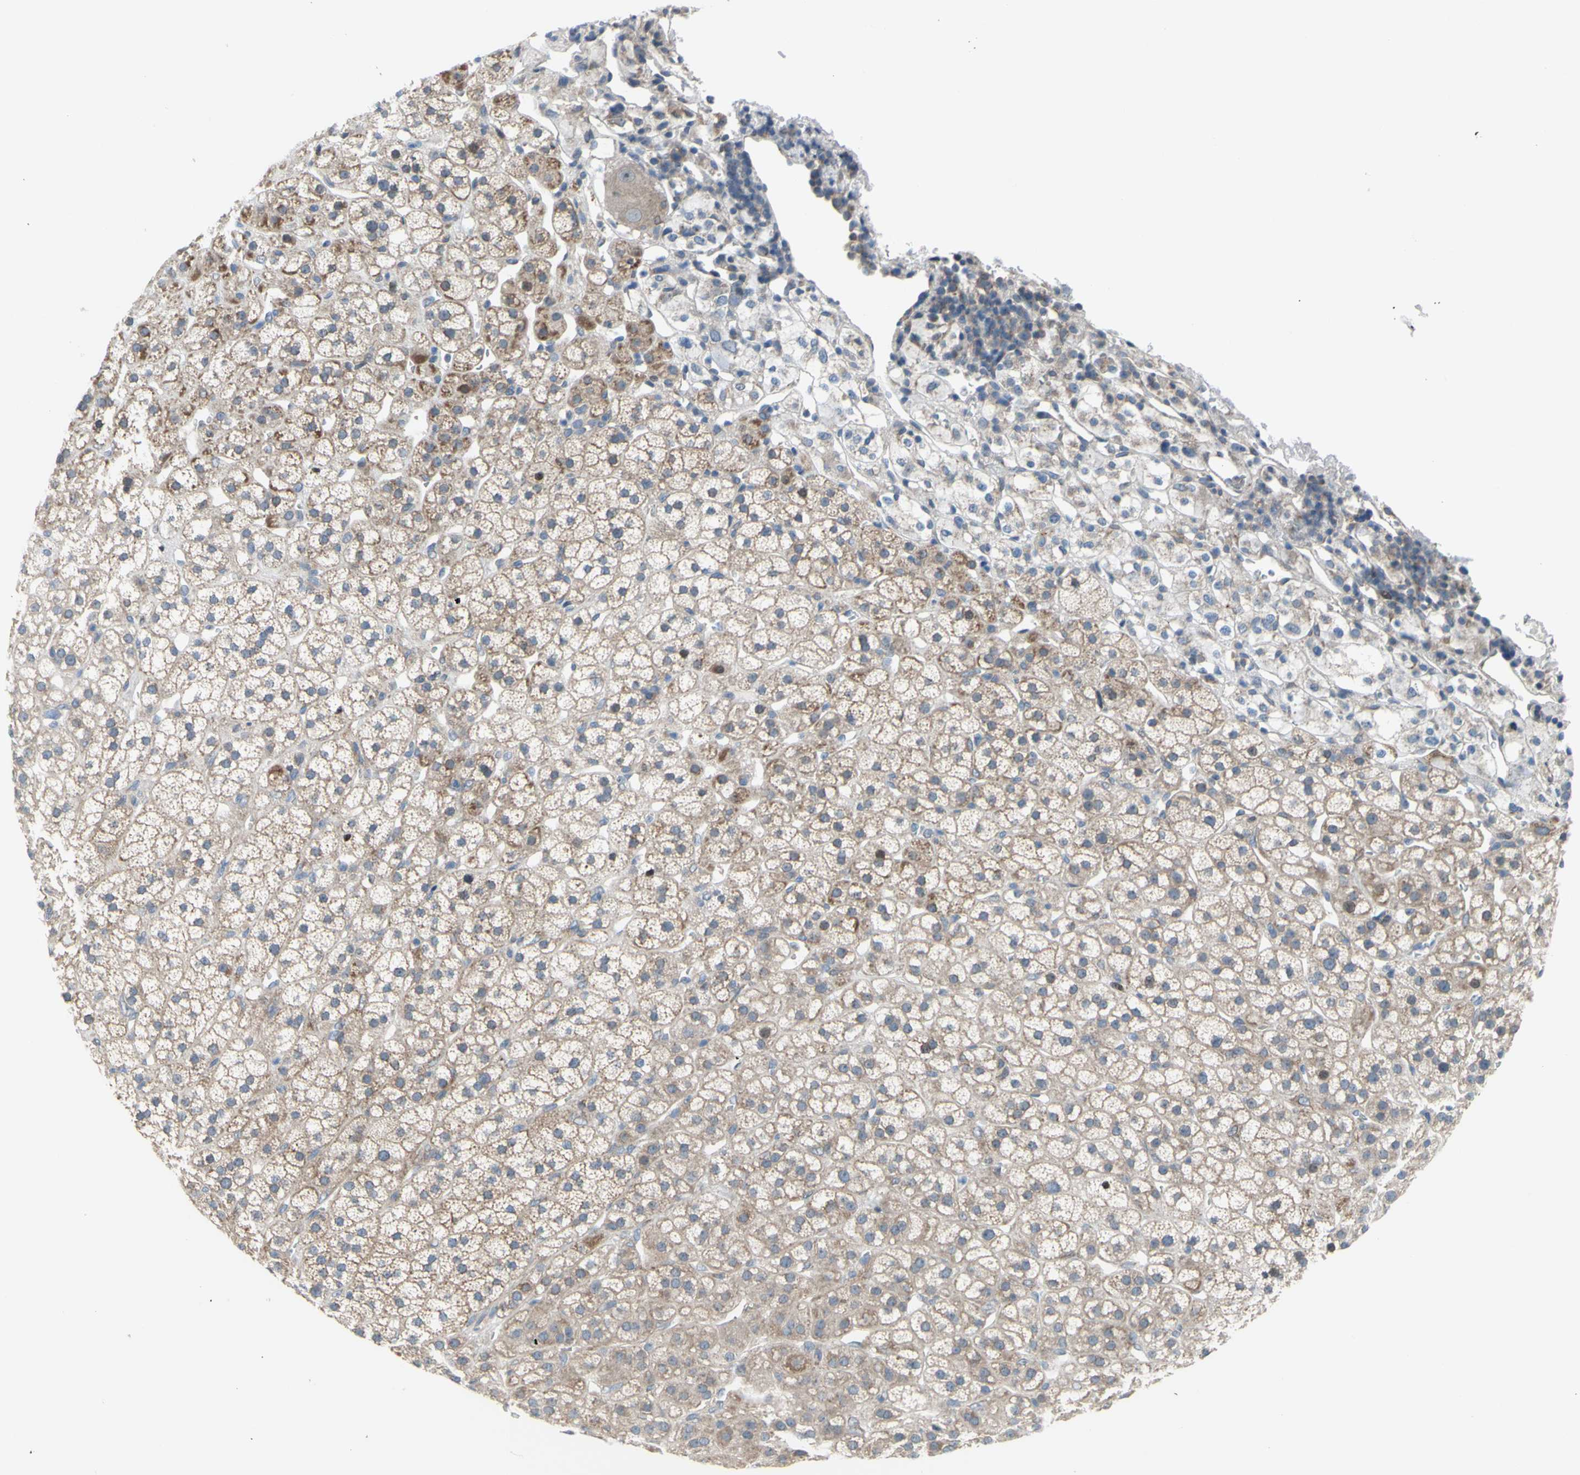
{"staining": {"intensity": "moderate", "quantity": ">75%", "location": "cytoplasmic/membranous"}, "tissue": "adrenal gland", "cell_type": "Glandular cells", "image_type": "normal", "snomed": [{"axis": "morphology", "description": "Normal tissue, NOS"}, {"axis": "topography", "description": "Adrenal gland"}], "caption": "Adrenal gland stained with immunohistochemistry (IHC) displays moderate cytoplasmic/membranous positivity in about >75% of glandular cells. (DAB = brown stain, brightfield microscopy at high magnification).", "gene": "GRAMD2B", "patient": {"sex": "male", "age": 56}}